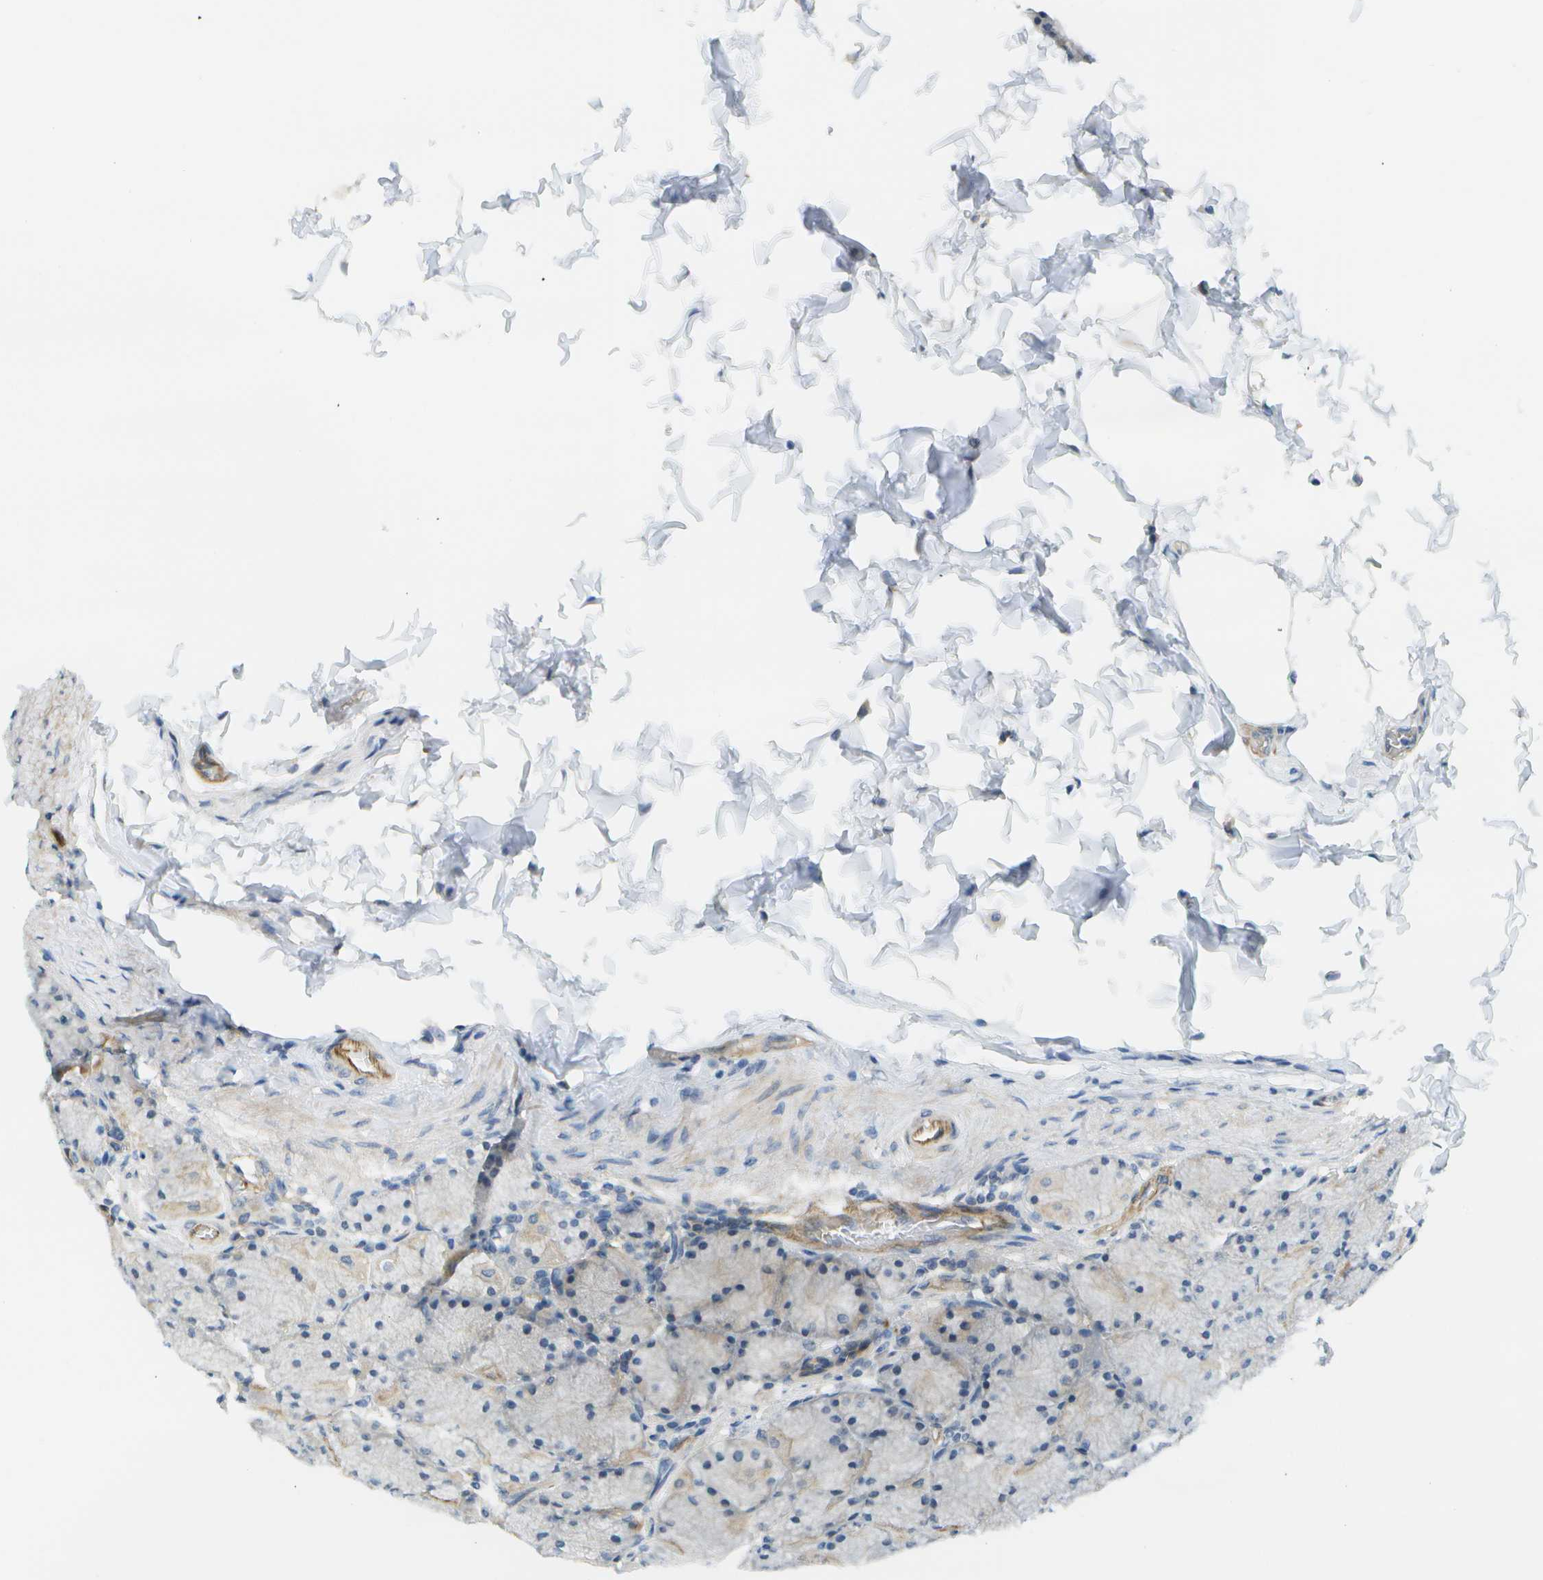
{"staining": {"intensity": "negative", "quantity": "none", "location": "none"}, "tissue": "stomach", "cell_type": "Glandular cells", "image_type": "normal", "snomed": [{"axis": "morphology", "description": "Normal tissue, NOS"}, {"axis": "topography", "description": "Stomach, upper"}], "caption": "This histopathology image is of benign stomach stained with immunohistochemistry to label a protein in brown with the nuclei are counter-stained blue. There is no positivity in glandular cells.", "gene": "KIAA0040", "patient": {"sex": "female", "age": 56}}